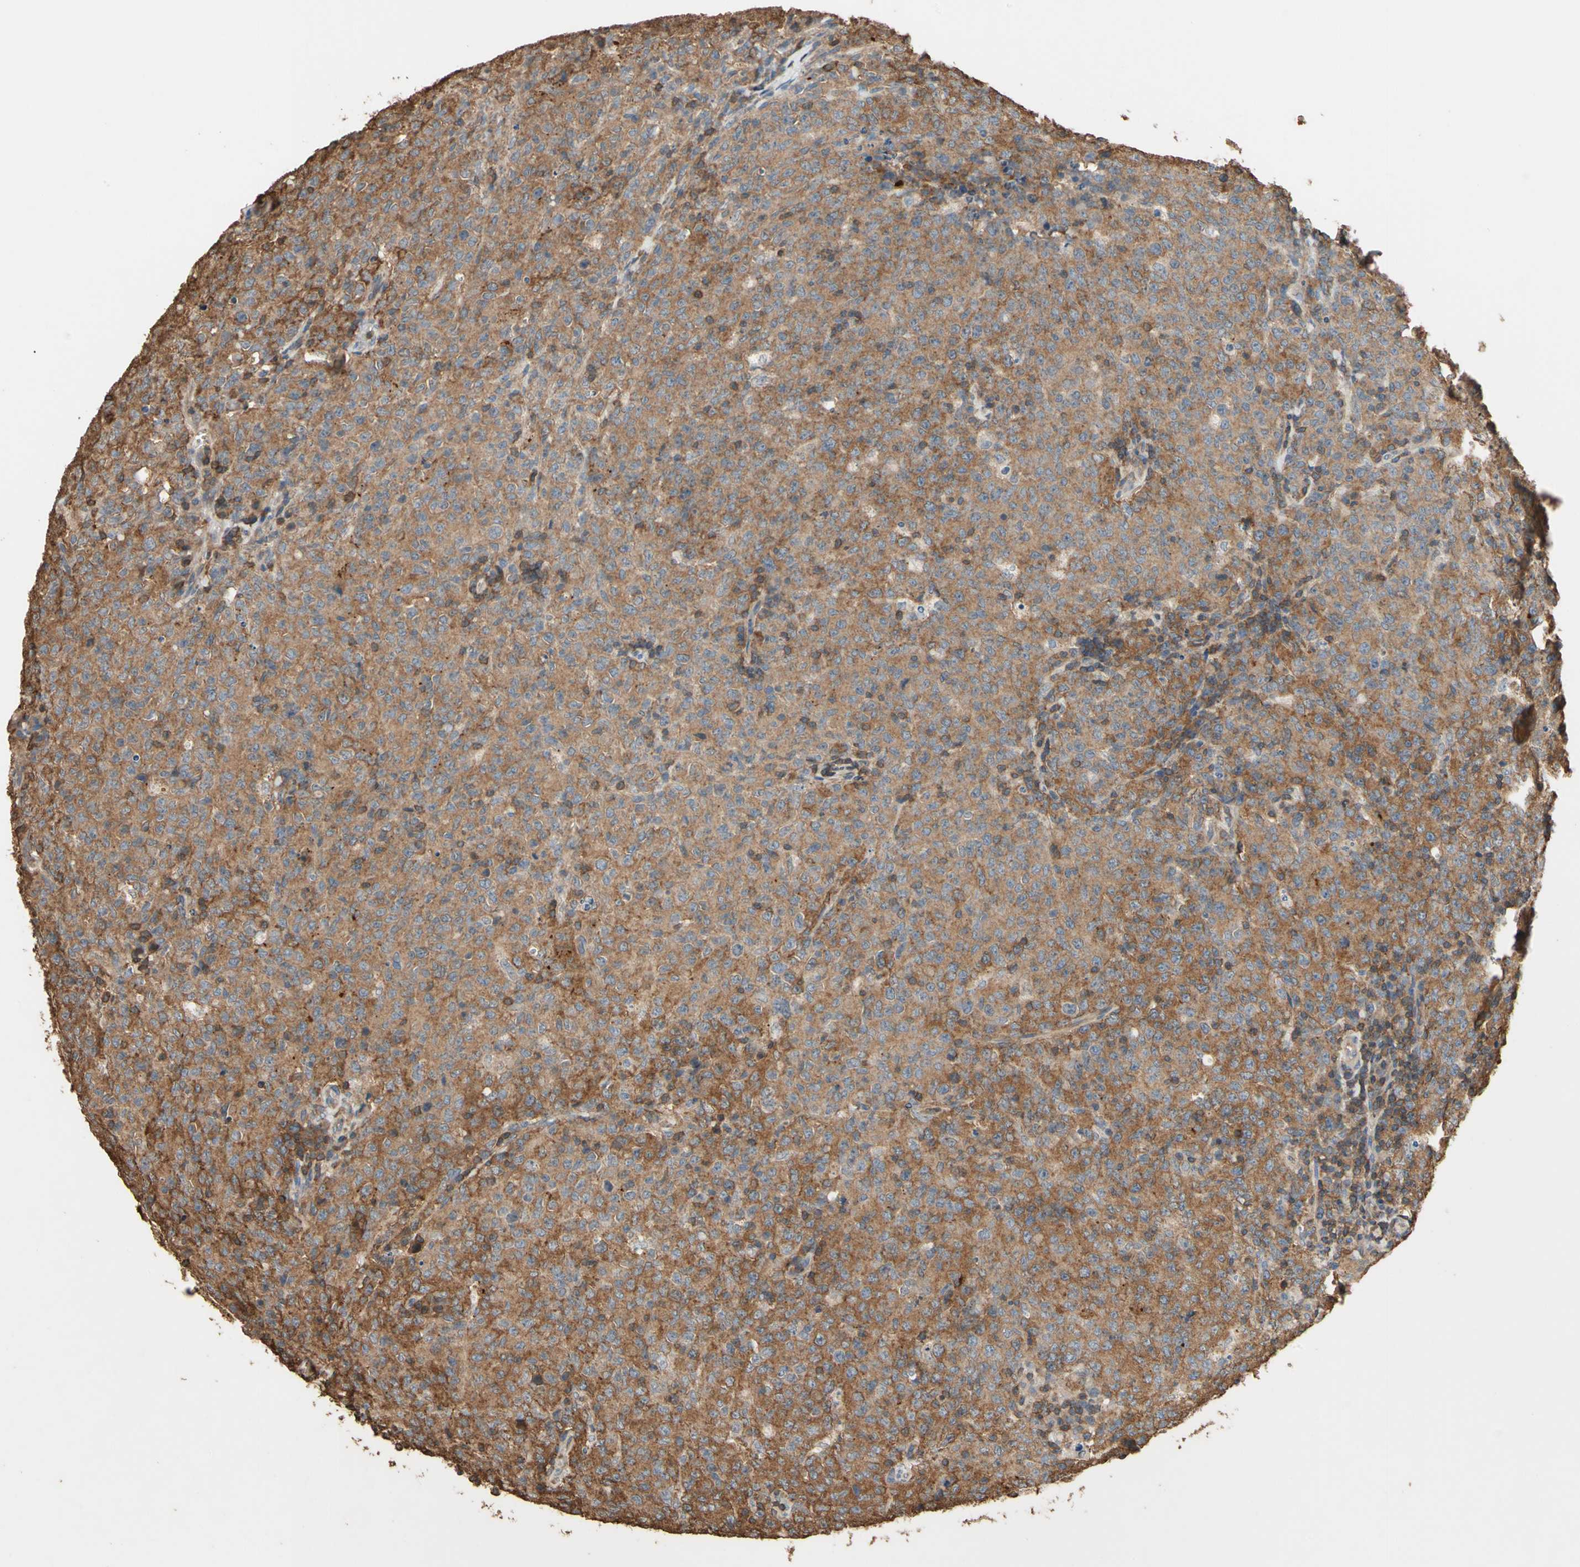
{"staining": {"intensity": "moderate", "quantity": ">75%", "location": "cytoplasmic/membranous"}, "tissue": "lymphoma", "cell_type": "Tumor cells", "image_type": "cancer", "snomed": [{"axis": "morphology", "description": "Malignant lymphoma, non-Hodgkin's type, High grade"}, {"axis": "topography", "description": "Tonsil"}], "caption": "This photomicrograph exhibits IHC staining of human lymphoma, with medium moderate cytoplasmic/membranous positivity in approximately >75% of tumor cells.", "gene": "MAP3K10", "patient": {"sex": "female", "age": 36}}